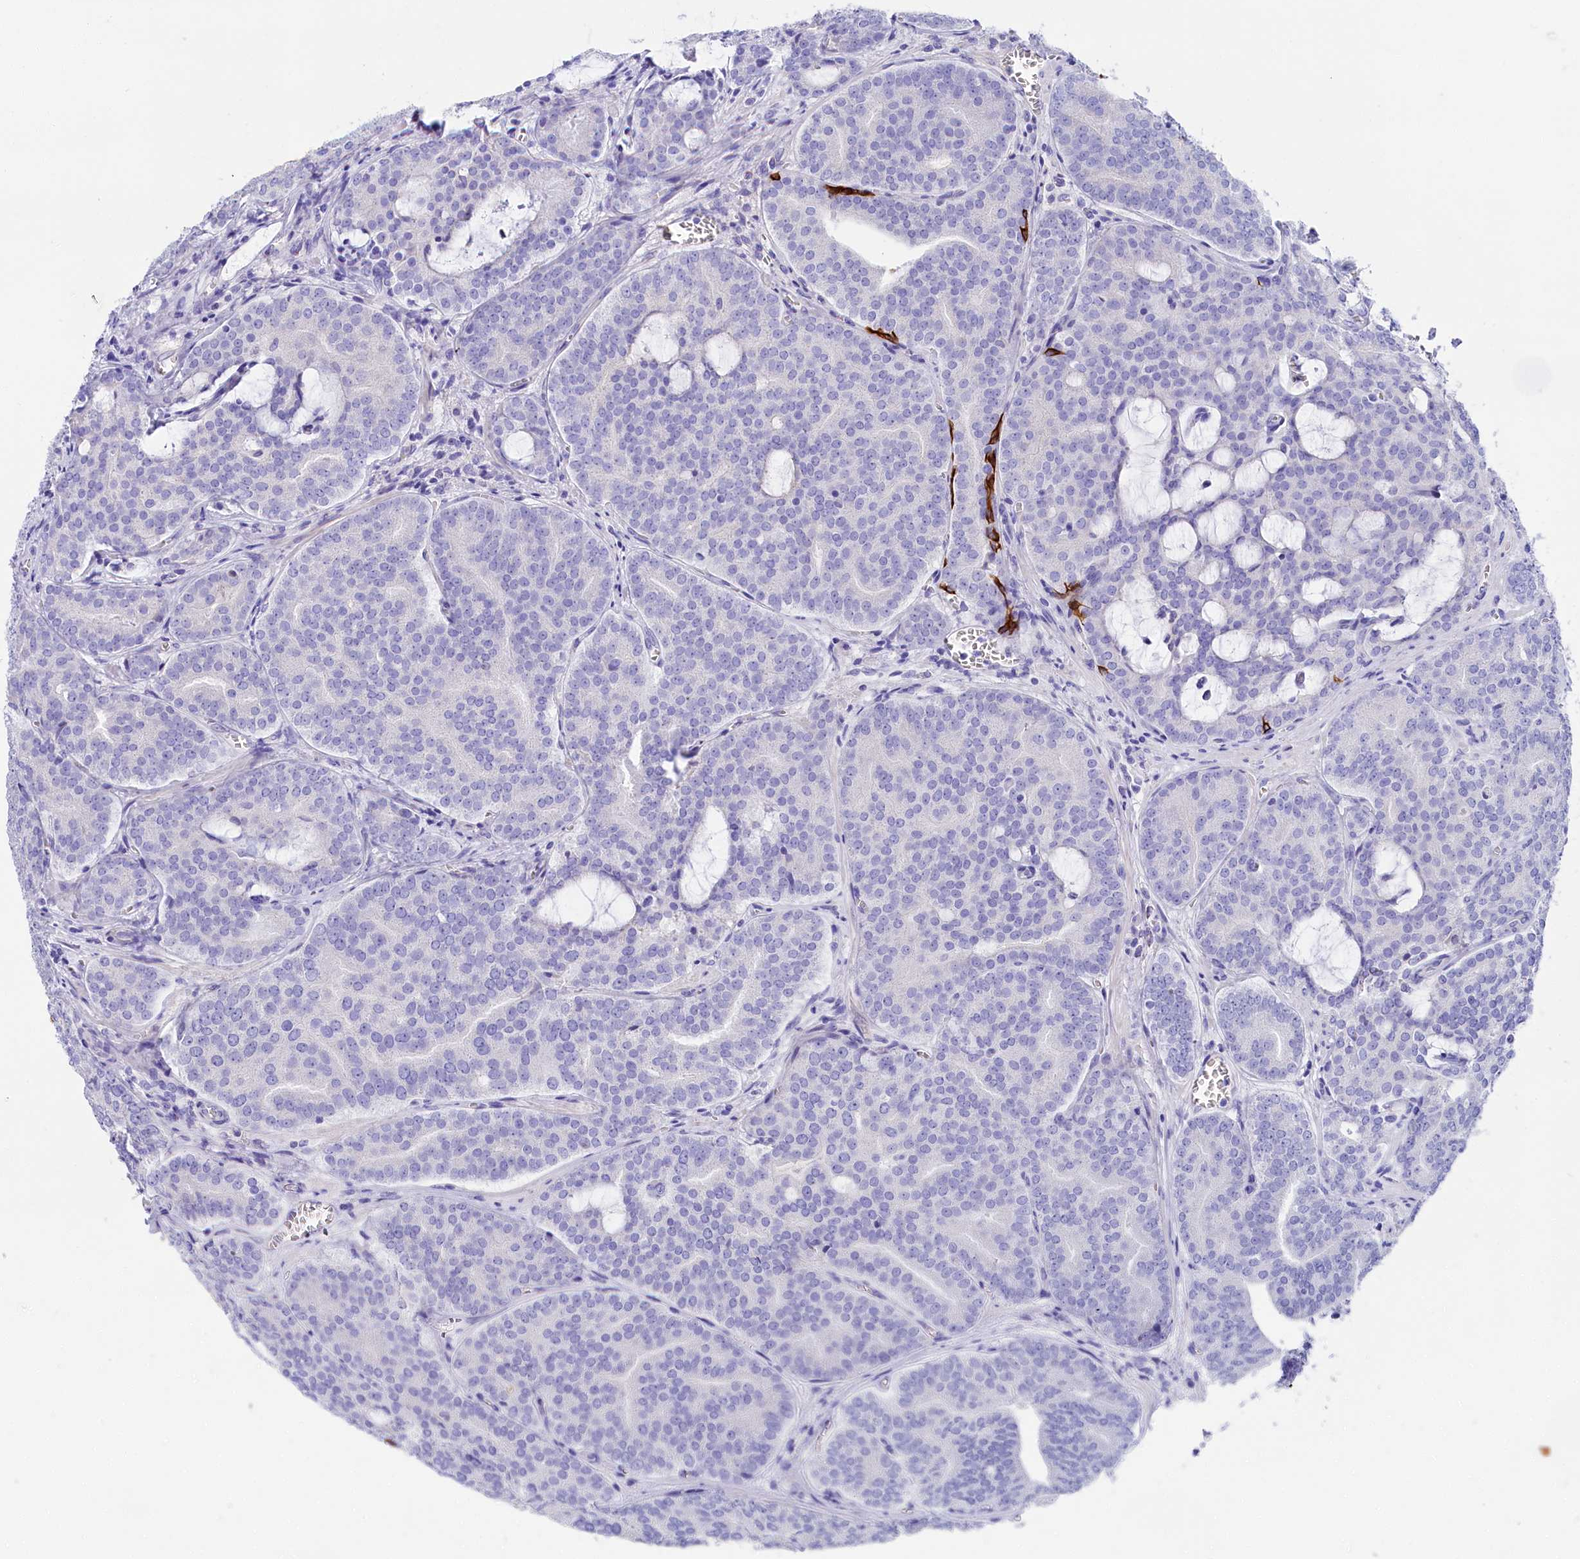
{"staining": {"intensity": "negative", "quantity": "none", "location": "none"}, "tissue": "prostate cancer", "cell_type": "Tumor cells", "image_type": "cancer", "snomed": [{"axis": "morphology", "description": "Adenocarcinoma, High grade"}, {"axis": "topography", "description": "Prostate"}], "caption": "Tumor cells are negative for protein expression in human adenocarcinoma (high-grade) (prostate).", "gene": "SULT2A1", "patient": {"sex": "male", "age": 55}}